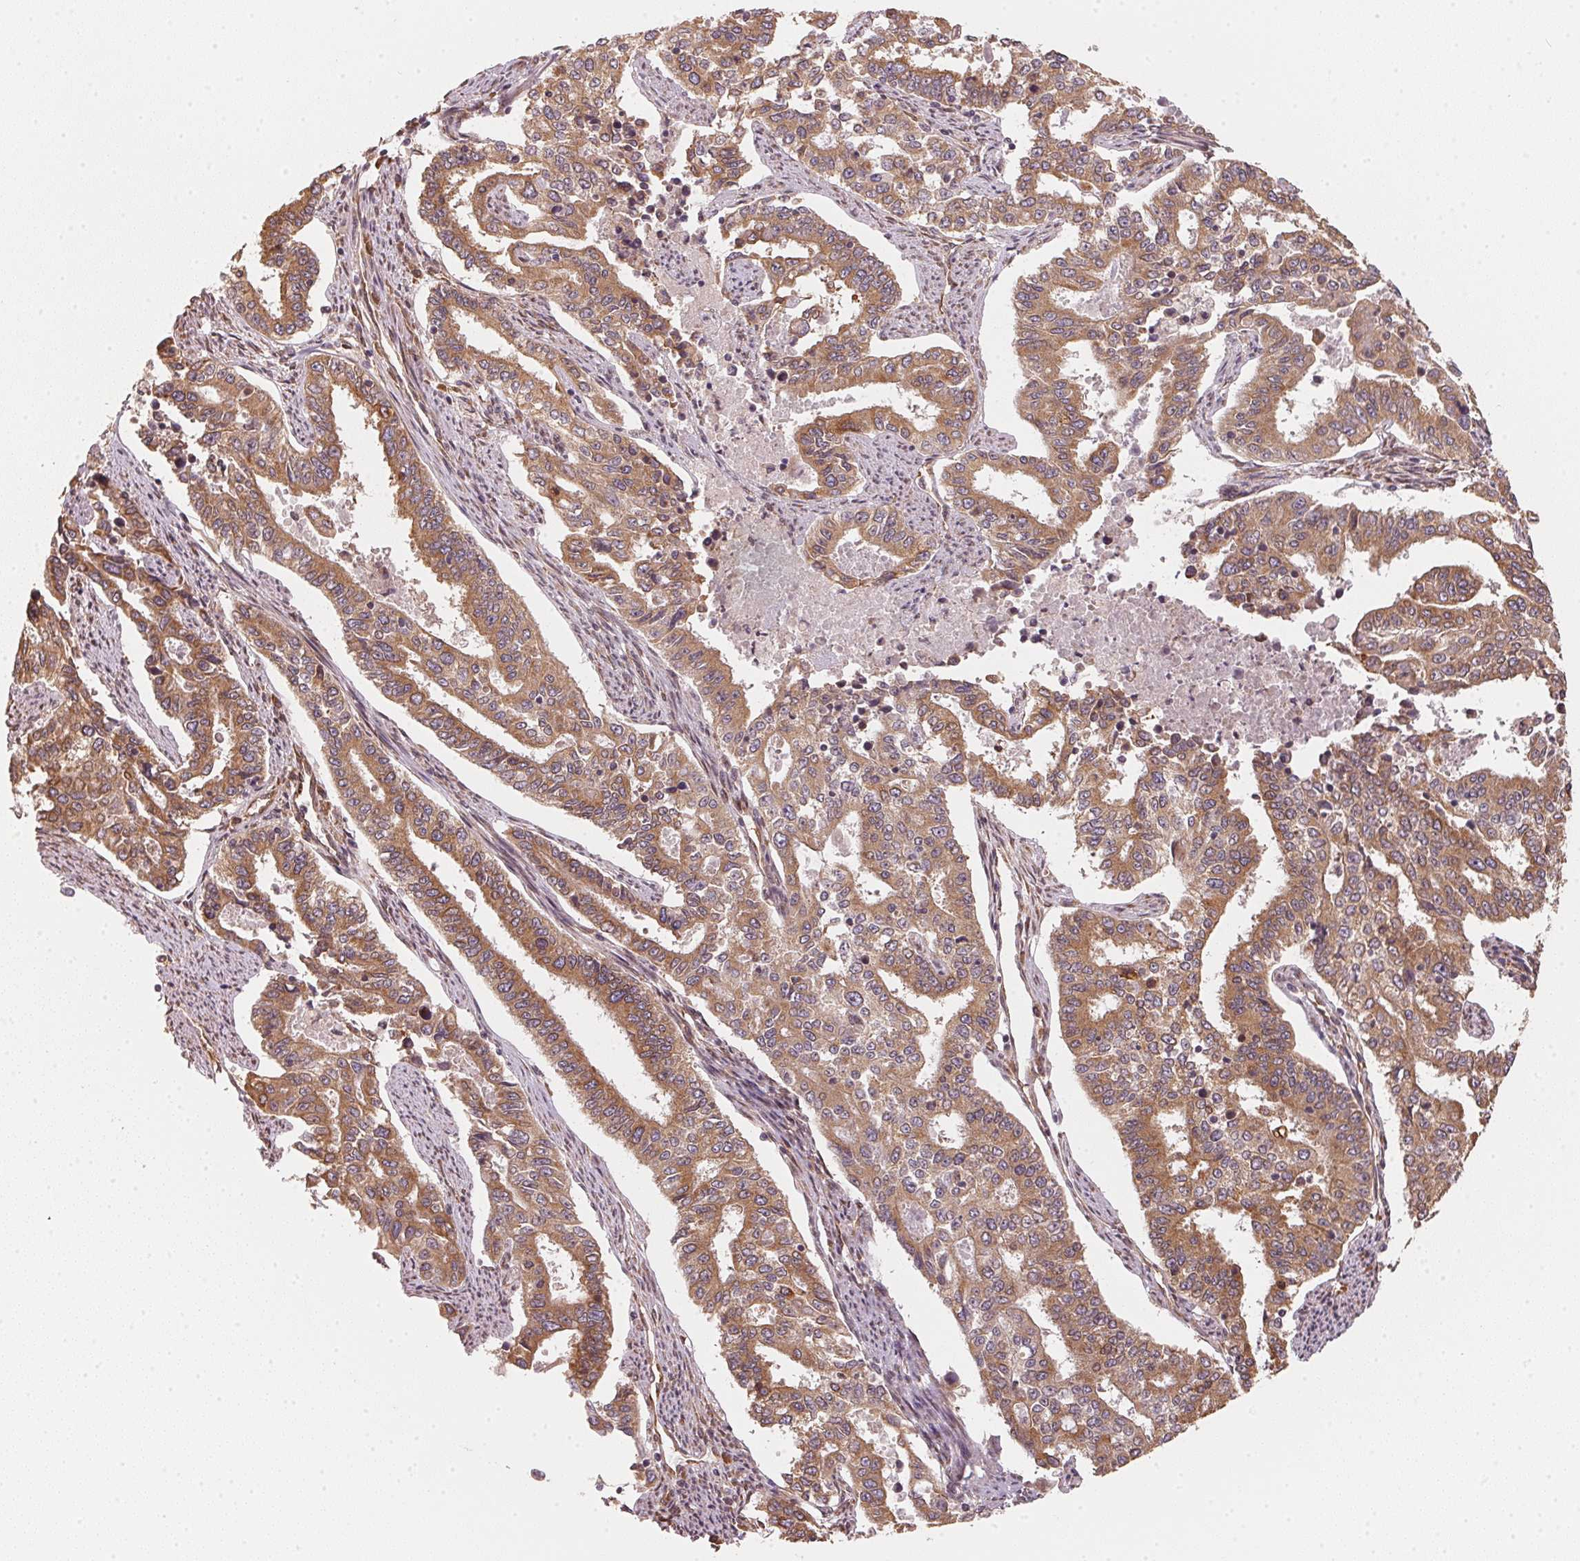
{"staining": {"intensity": "moderate", "quantity": ">75%", "location": "cytoplasmic/membranous"}, "tissue": "endometrial cancer", "cell_type": "Tumor cells", "image_type": "cancer", "snomed": [{"axis": "morphology", "description": "Adenocarcinoma, NOS"}, {"axis": "topography", "description": "Uterus"}], "caption": "A brown stain shows moderate cytoplasmic/membranous staining of a protein in adenocarcinoma (endometrial) tumor cells. (brown staining indicates protein expression, while blue staining denotes nuclei).", "gene": "STRN4", "patient": {"sex": "female", "age": 59}}